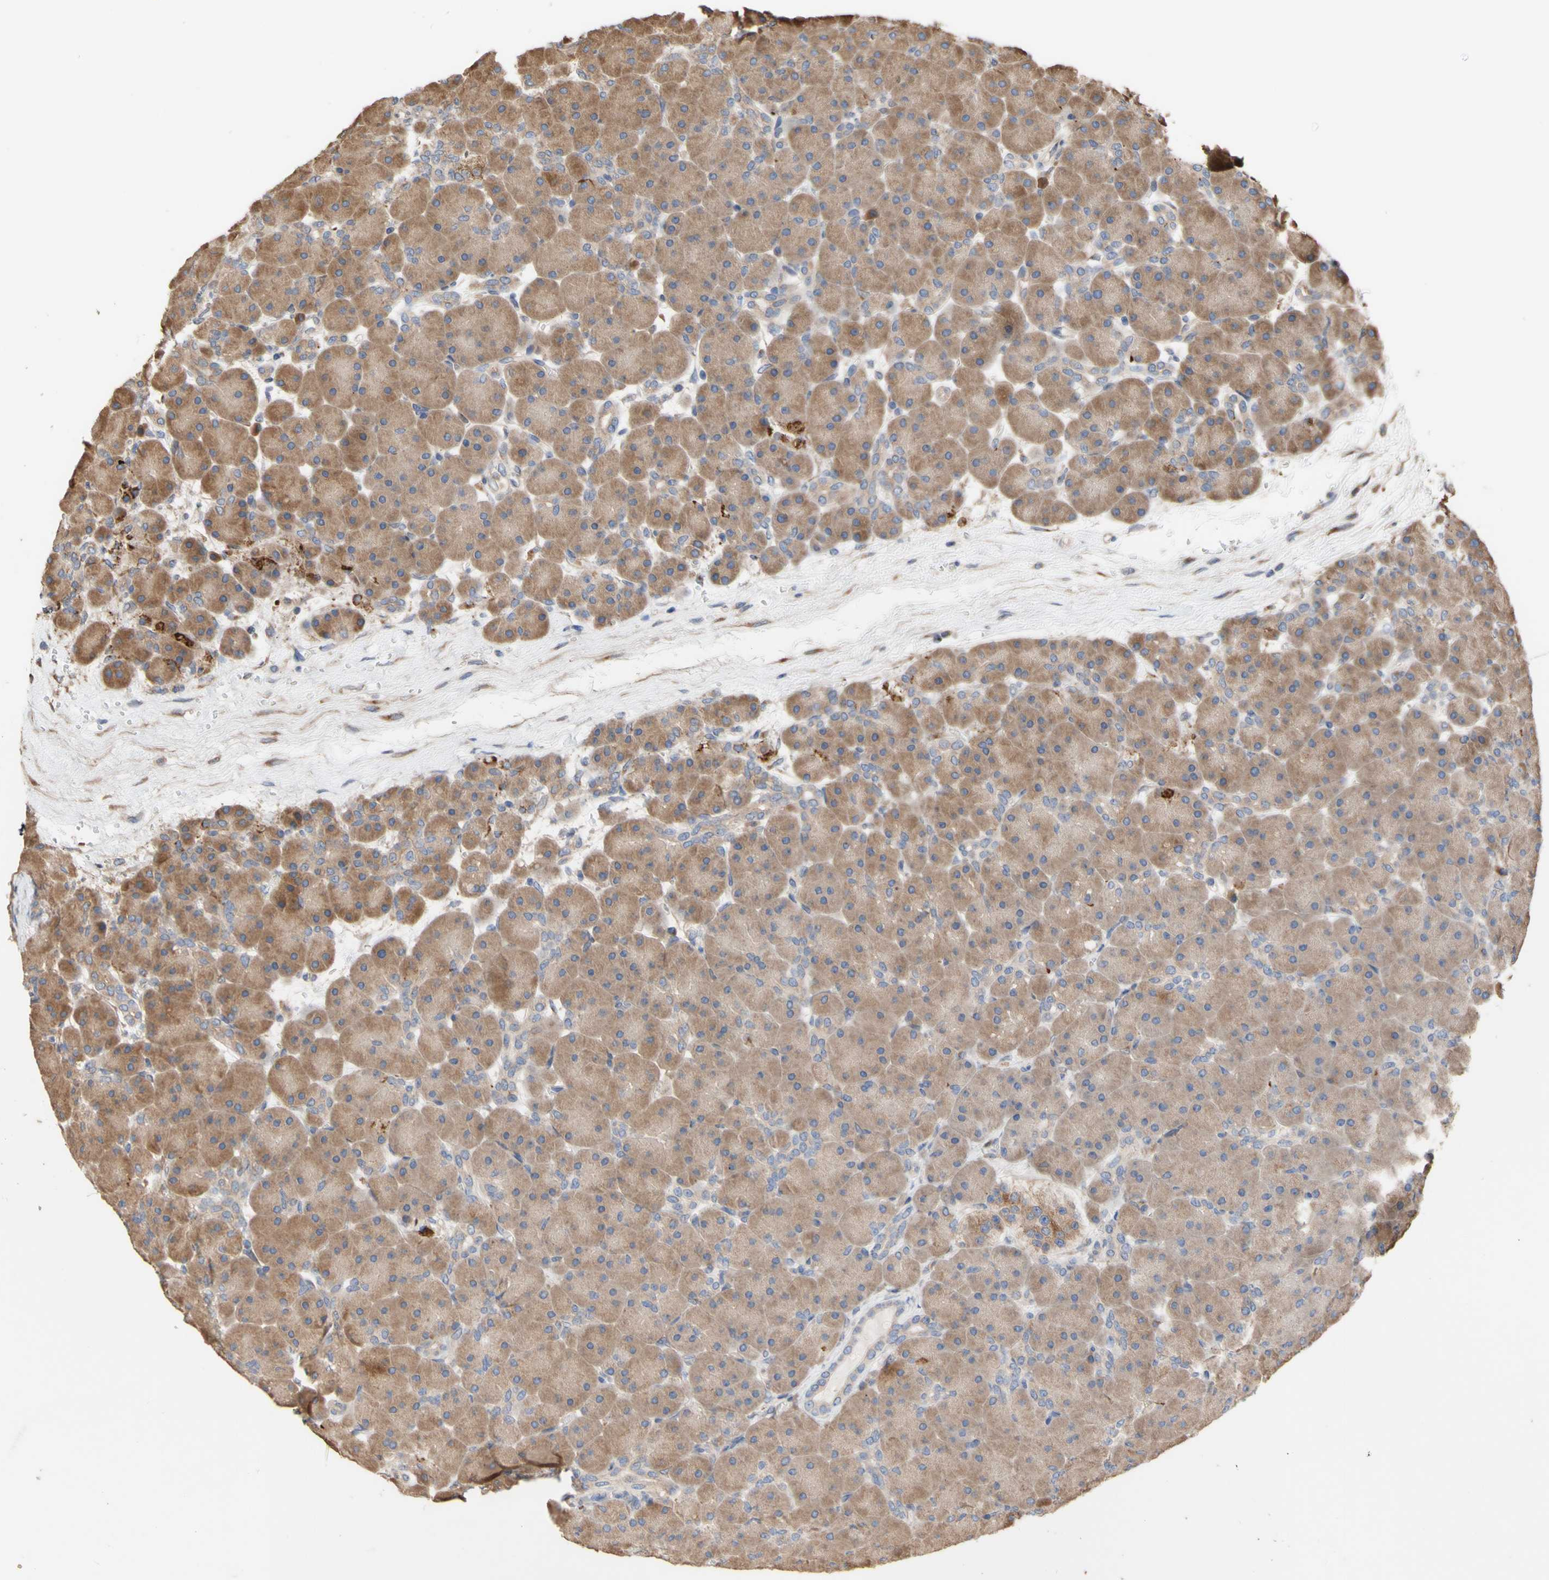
{"staining": {"intensity": "moderate", "quantity": ">75%", "location": "cytoplasmic/membranous"}, "tissue": "pancreas", "cell_type": "Exocrine glandular cells", "image_type": "normal", "snomed": [{"axis": "morphology", "description": "Normal tissue, NOS"}, {"axis": "topography", "description": "Pancreas"}], "caption": "Normal pancreas was stained to show a protein in brown. There is medium levels of moderate cytoplasmic/membranous expression in approximately >75% of exocrine glandular cells. (brown staining indicates protein expression, while blue staining denotes nuclei).", "gene": "NECTIN3", "patient": {"sex": "male", "age": 66}}